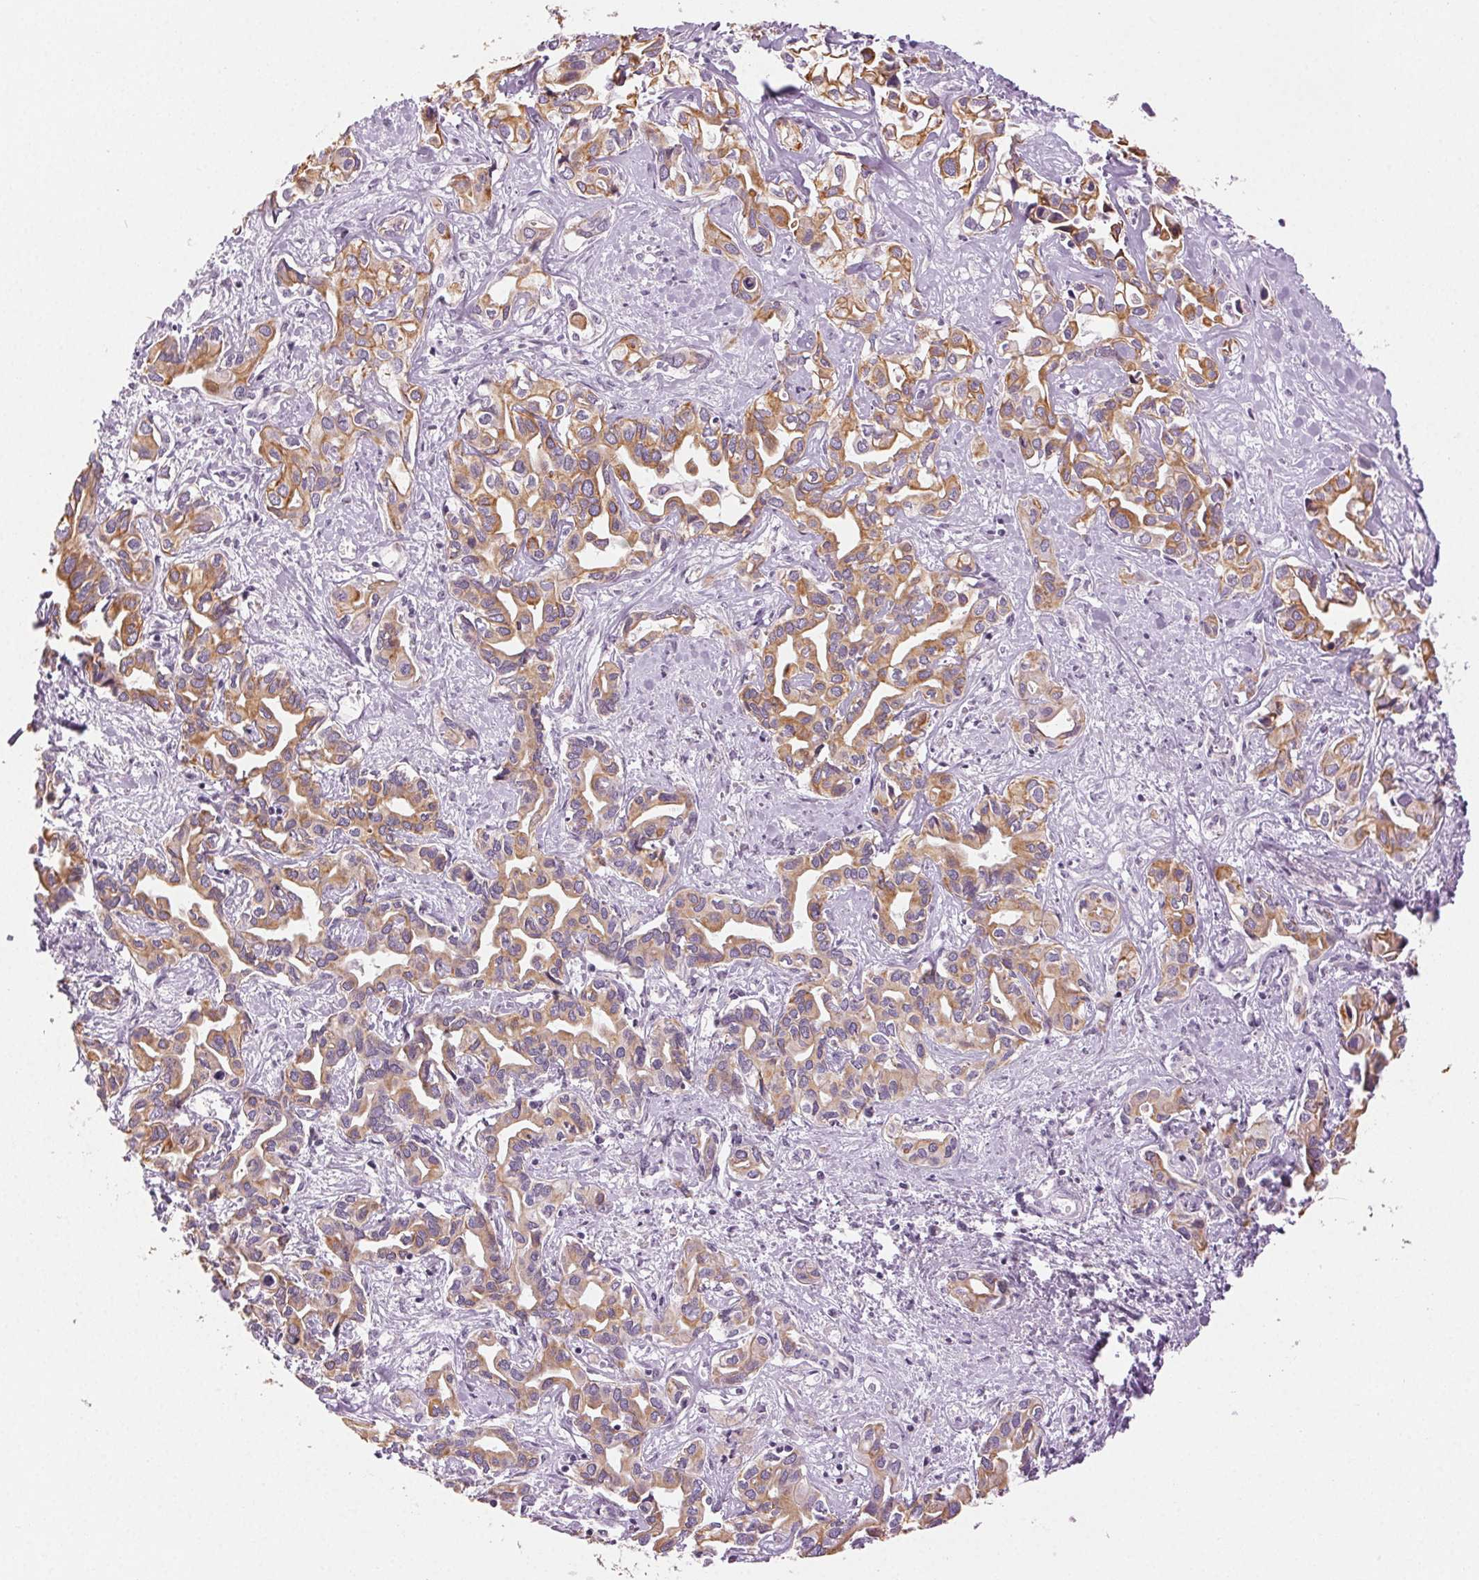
{"staining": {"intensity": "weak", "quantity": ">75%", "location": "cytoplasmic/membranous"}, "tissue": "liver cancer", "cell_type": "Tumor cells", "image_type": "cancer", "snomed": [{"axis": "morphology", "description": "Cholangiocarcinoma"}, {"axis": "topography", "description": "Liver"}], "caption": "The image displays a brown stain indicating the presence of a protein in the cytoplasmic/membranous of tumor cells in liver cancer.", "gene": "AIF1L", "patient": {"sex": "female", "age": 64}}